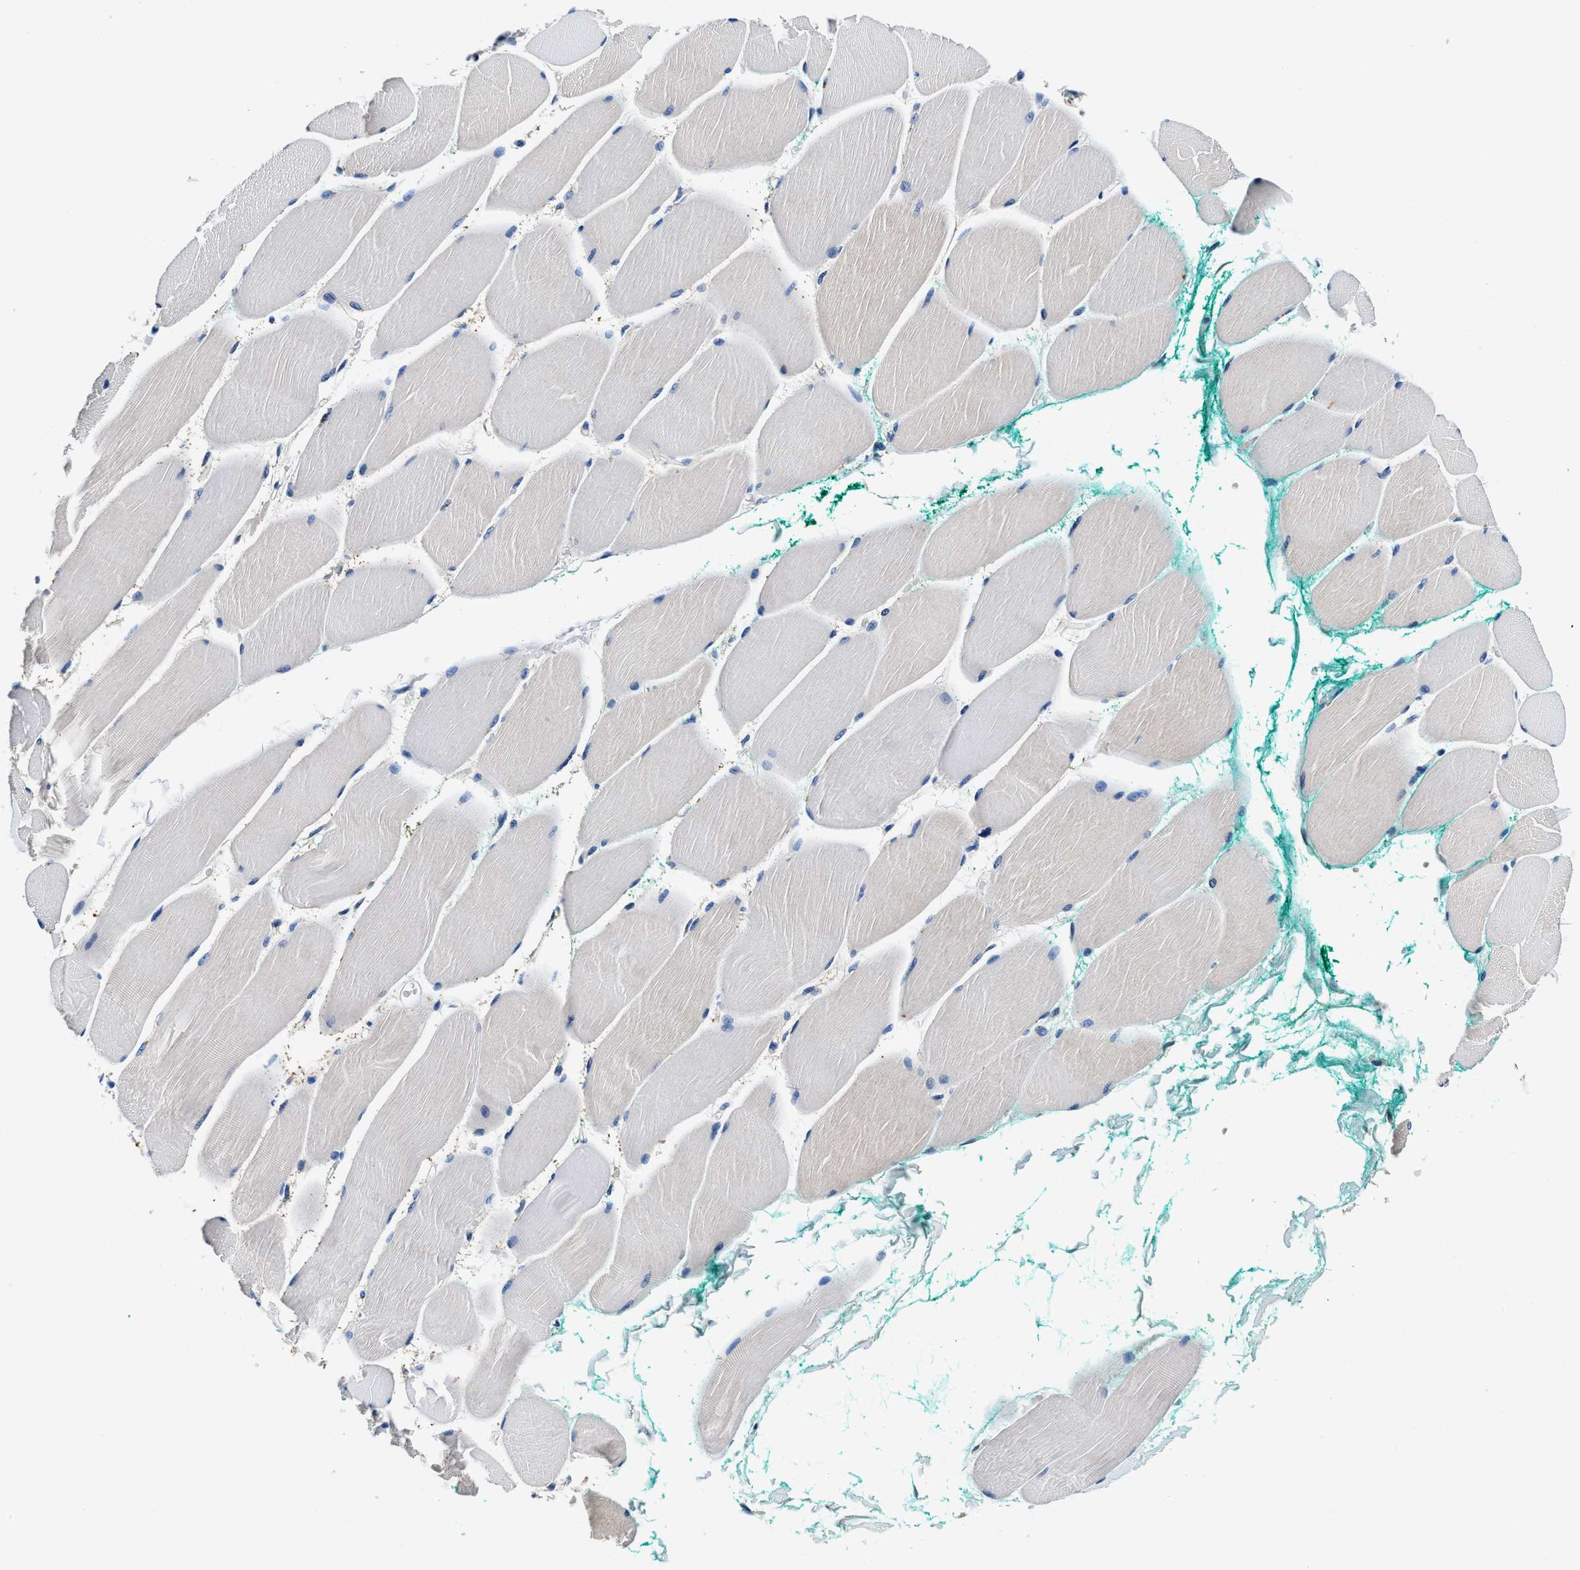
{"staining": {"intensity": "negative", "quantity": "none", "location": "none"}, "tissue": "skeletal muscle", "cell_type": "Myocytes", "image_type": "normal", "snomed": [{"axis": "morphology", "description": "Normal tissue, NOS"}, {"axis": "morphology", "description": "Squamous cell carcinoma, NOS"}, {"axis": "topography", "description": "Skeletal muscle"}], "caption": "DAB immunohistochemical staining of benign human skeletal muscle displays no significant expression in myocytes.", "gene": "NEU1", "patient": {"sex": "male", "age": 51}}